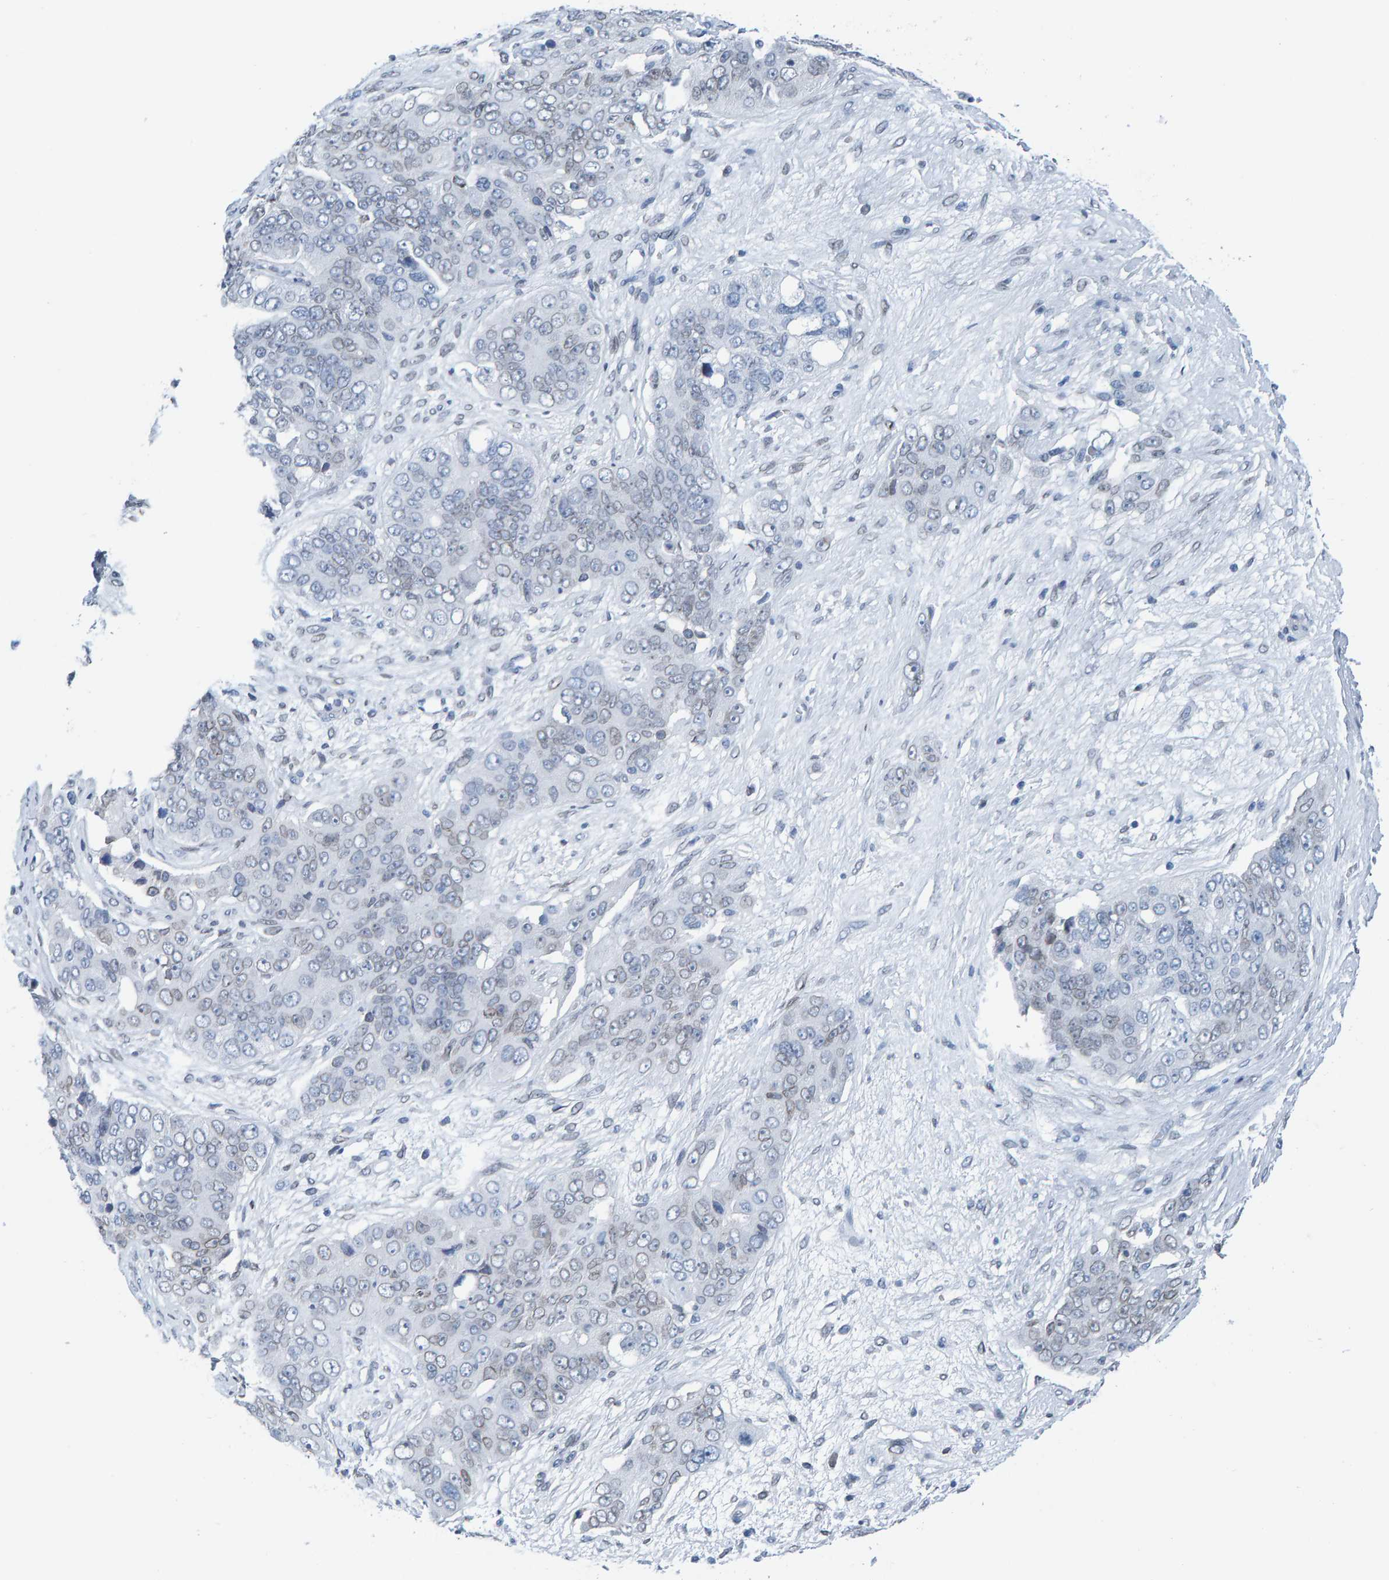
{"staining": {"intensity": "negative", "quantity": "none", "location": "none"}, "tissue": "ovarian cancer", "cell_type": "Tumor cells", "image_type": "cancer", "snomed": [{"axis": "morphology", "description": "Carcinoma, endometroid"}, {"axis": "topography", "description": "Ovary"}], "caption": "This histopathology image is of ovarian cancer stained with IHC to label a protein in brown with the nuclei are counter-stained blue. There is no positivity in tumor cells.", "gene": "LMNB2", "patient": {"sex": "female", "age": 51}}